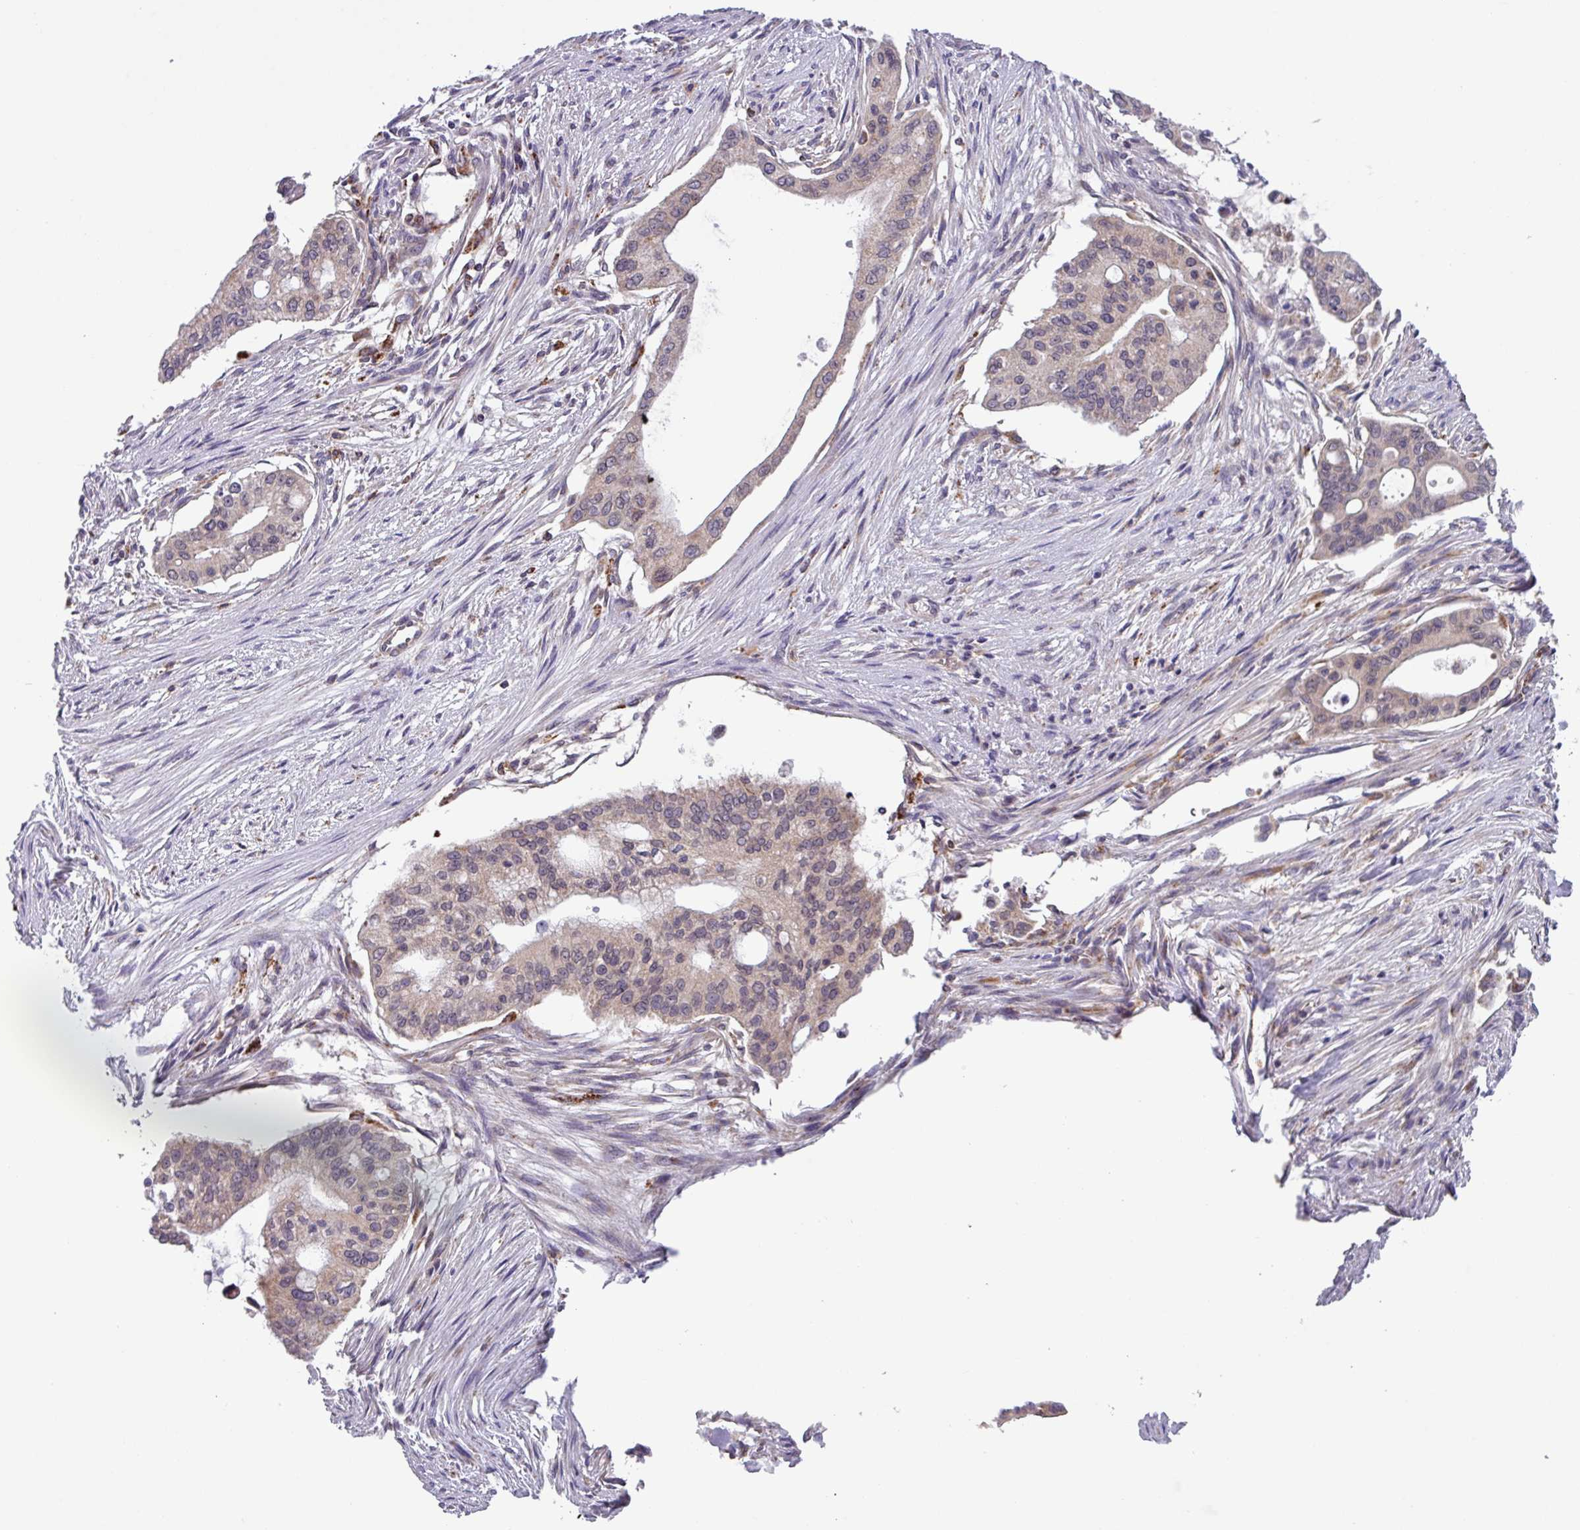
{"staining": {"intensity": "weak", "quantity": "<25%", "location": "cytoplasmic/membranous"}, "tissue": "pancreatic cancer", "cell_type": "Tumor cells", "image_type": "cancer", "snomed": [{"axis": "morphology", "description": "Adenocarcinoma, NOS"}, {"axis": "topography", "description": "Pancreas"}], "caption": "Human pancreatic adenocarcinoma stained for a protein using immunohistochemistry displays no staining in tumor cells.", "gene": "AKIRIN1", "patient": {"sex": "male", "age": 46}}